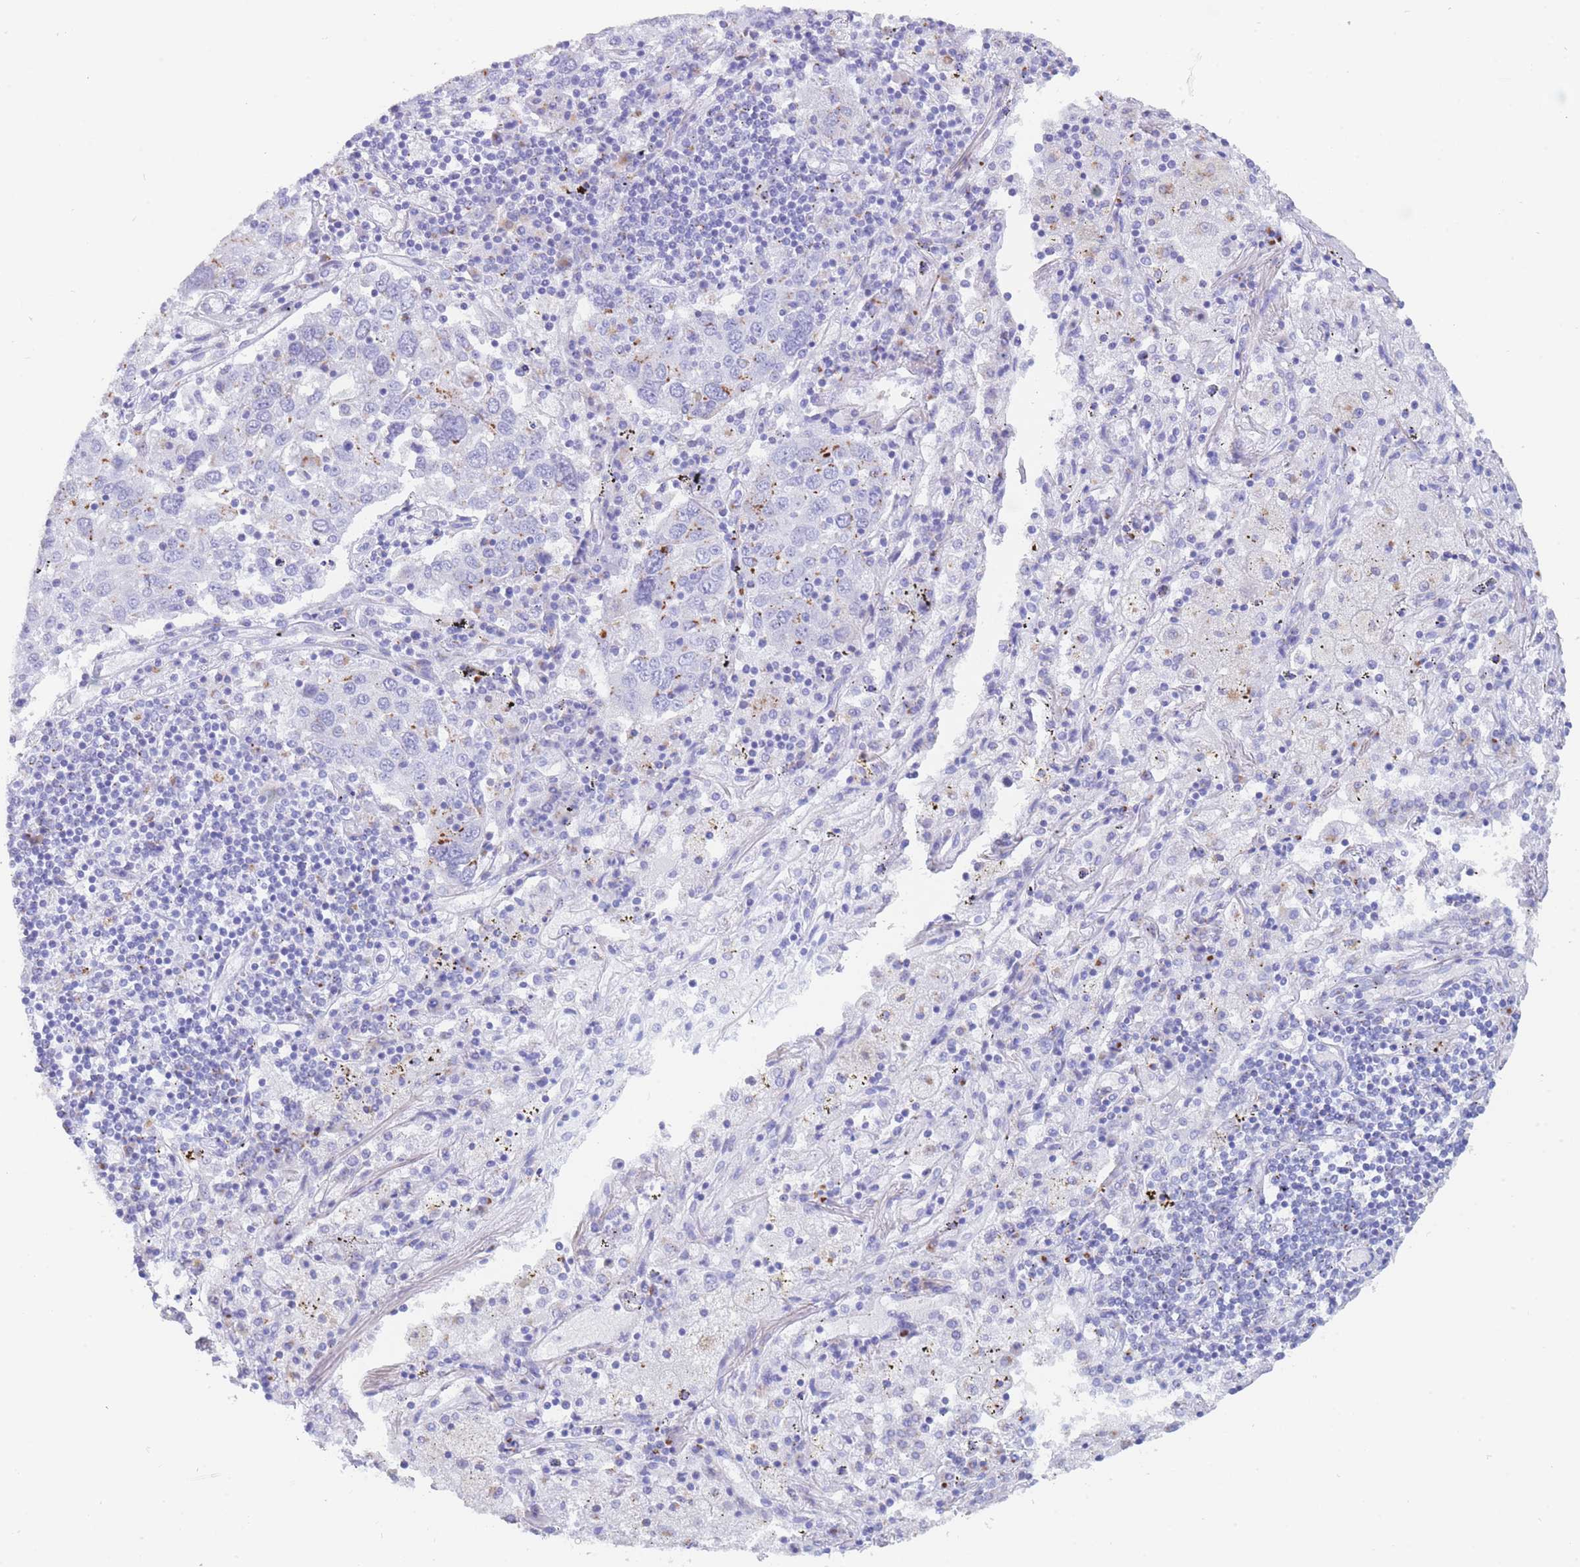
{"staining": {"intensity": "moderate", "quantity": "<25%", "location": "cytoplasmic/membranous"}, "tissue": "lung cancer", "cell_type": "Tumor cells", "image_type": "cancer", "snomed": [{"axis": "morphology", "description": "Squamous cell carcinoma, NOS"}, {"axis": "topography", "description": "Lung"}], "caption": "Immunohistochemistry (IHC) histopathology image of neoplastic tissue: human lung squamous cell carcinoma stained using immunohistochemistry shows low levels of moderate protein expression localized specifically in the cytoplasmic/membranous of tumor cells, appearing as a cytoplasmic/membranous brown color.", "gene": "FAM3C", "patient": {"sex": "male", "age": 65}}